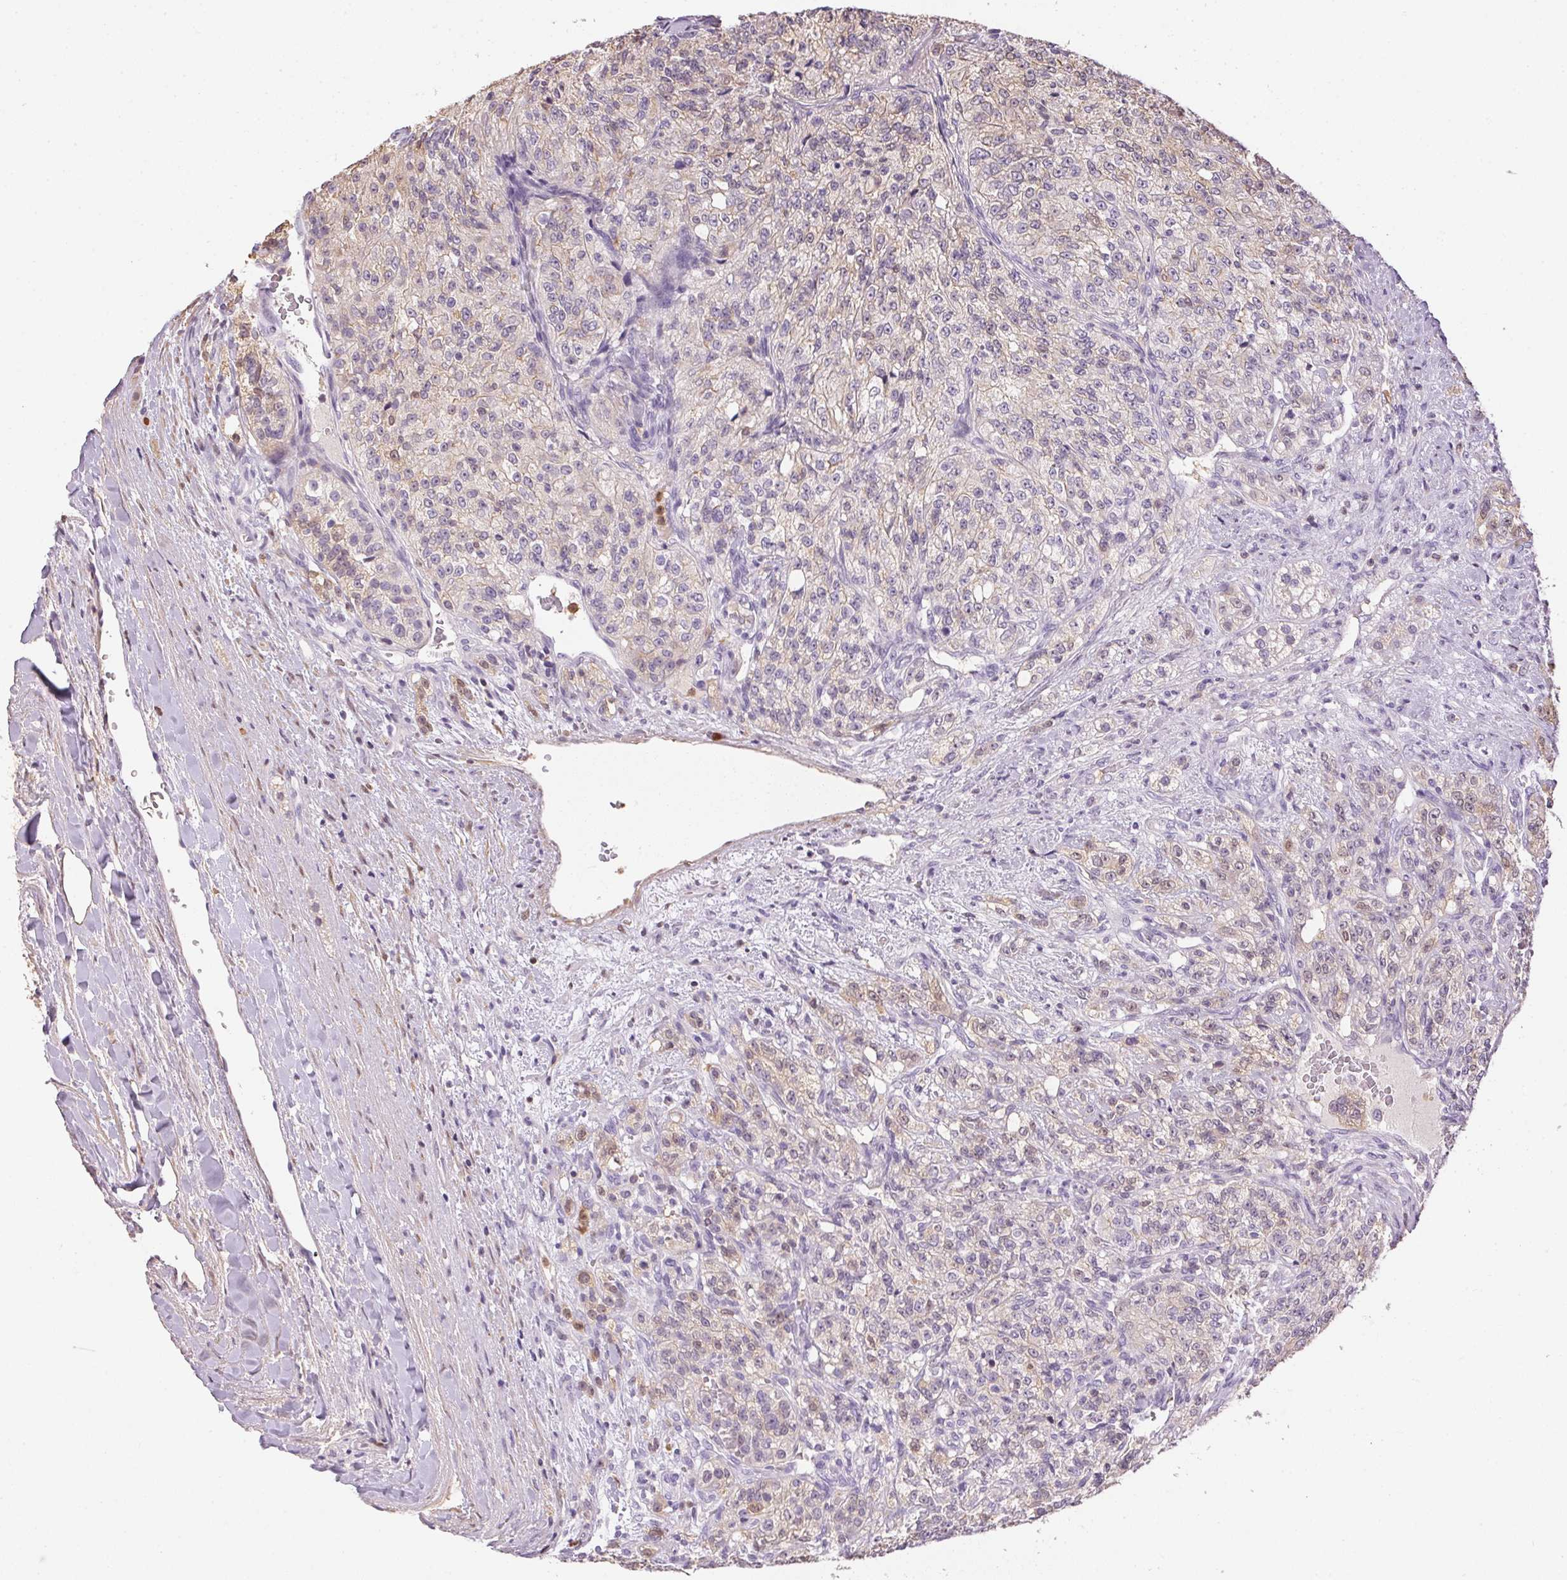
{"staining": {"intensity": "negative", "quantity": "none", "location": "none"}, "tissue": "renal cancer", "cell_type": "Tumor cells", "image_type": "cancer", "snomed": [{"axis": "morphology", "description": "Adenocarcinoma, NOS"}, {"axis": "topography", "description": "Kidney"}], "caption": "Micrograph shows no protein staining in tumor cells of adenocarcinoma (renal) tissue.", "gene": "S100A3", "patient": {"sex": "female", "age": 63}}